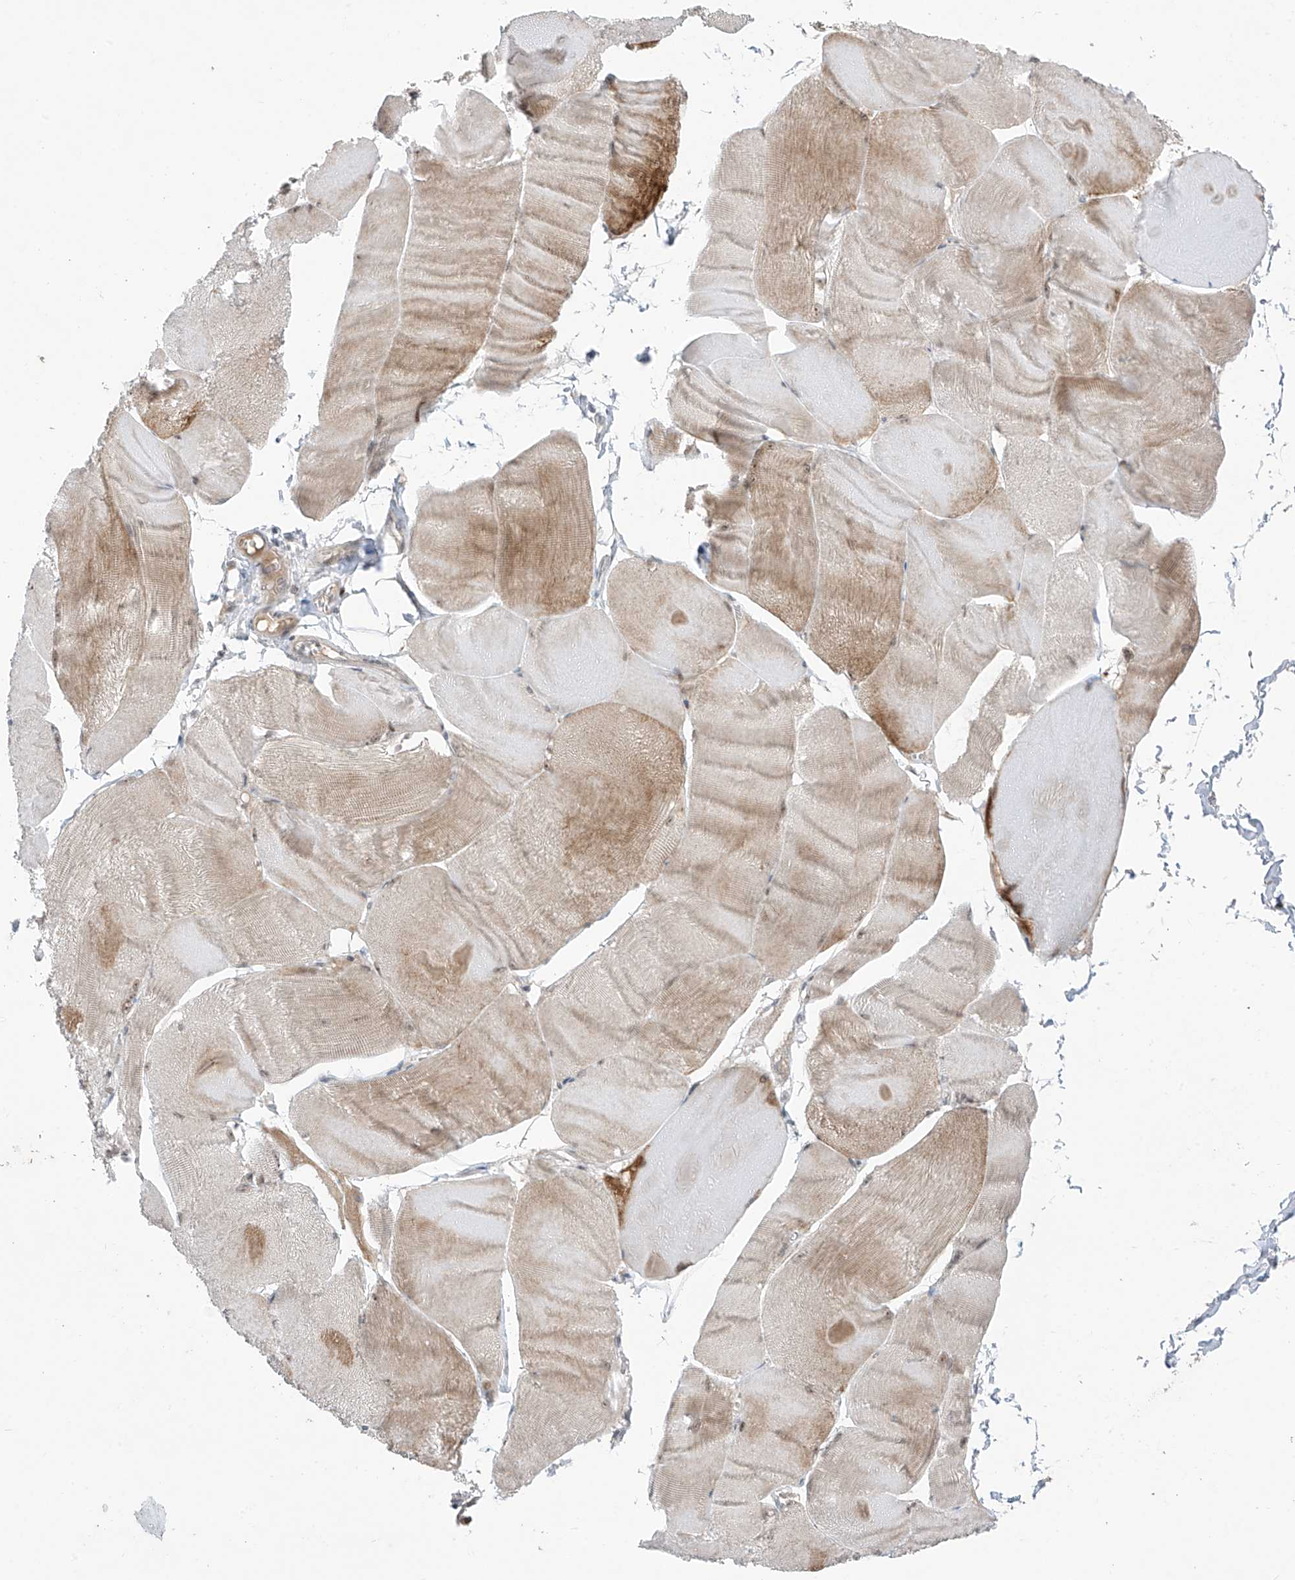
{"staining": {"intensity": "weak", "quantity": "25%-75%", "location": "cytoplasmic/membranous"}, "tissue": "skeletal muscle", "cell_type": "Myocytes", "image_type": "normal", "snomed": [{"axis": "morphology", "description": "Normal tissue, NOS"}, {"axis": "morphology", "description": "Basal cell carcinoma"}, {"axis": "topography", "description": "Skeletal muscle"}], "caption": "This is a micrograph of IHC staining of normal skeletal muscle, which shows weak staining in the cytoplasmic/membranous of myocytes.", "gene": "OGT", "patient": {"sex": "female", "age": 64}}